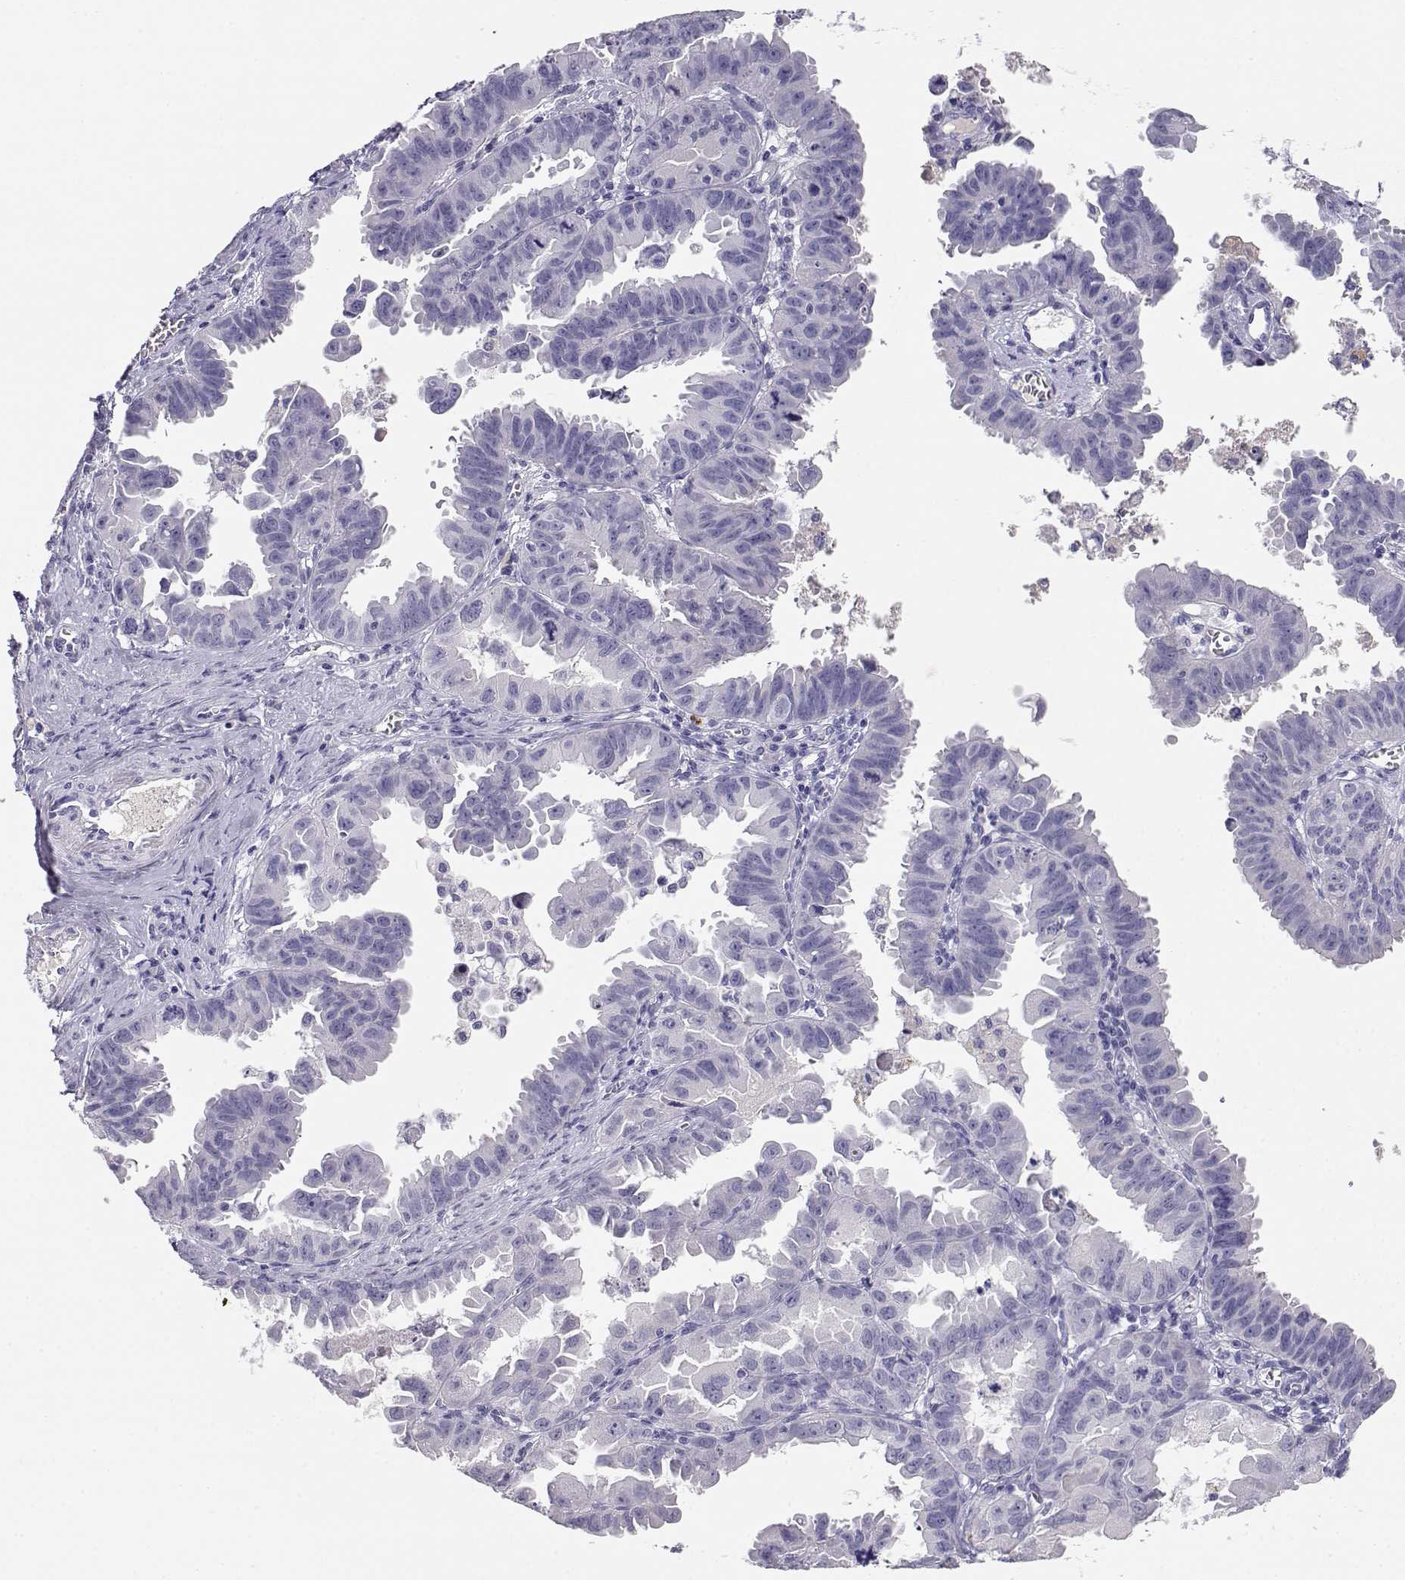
{"staining": {"intensity": "negative", "quantity": "none", "location": "none"}, "tissue": "ovarian cancer", "cell_type": "Tumor cells", "image_type": "cancer", "snomed": [{"axis": "morphology", "description": "Carcinoma, endometroid"}, {"axis": "topography", "description": "Ovary"}], "caption": "This is a image of IHC staining of ovarian cancer (endometroid carcinoma), which shows no positivity in tumor cells.", "gene": "GPR174", "patient": {"sex": "female", "age": 85}}